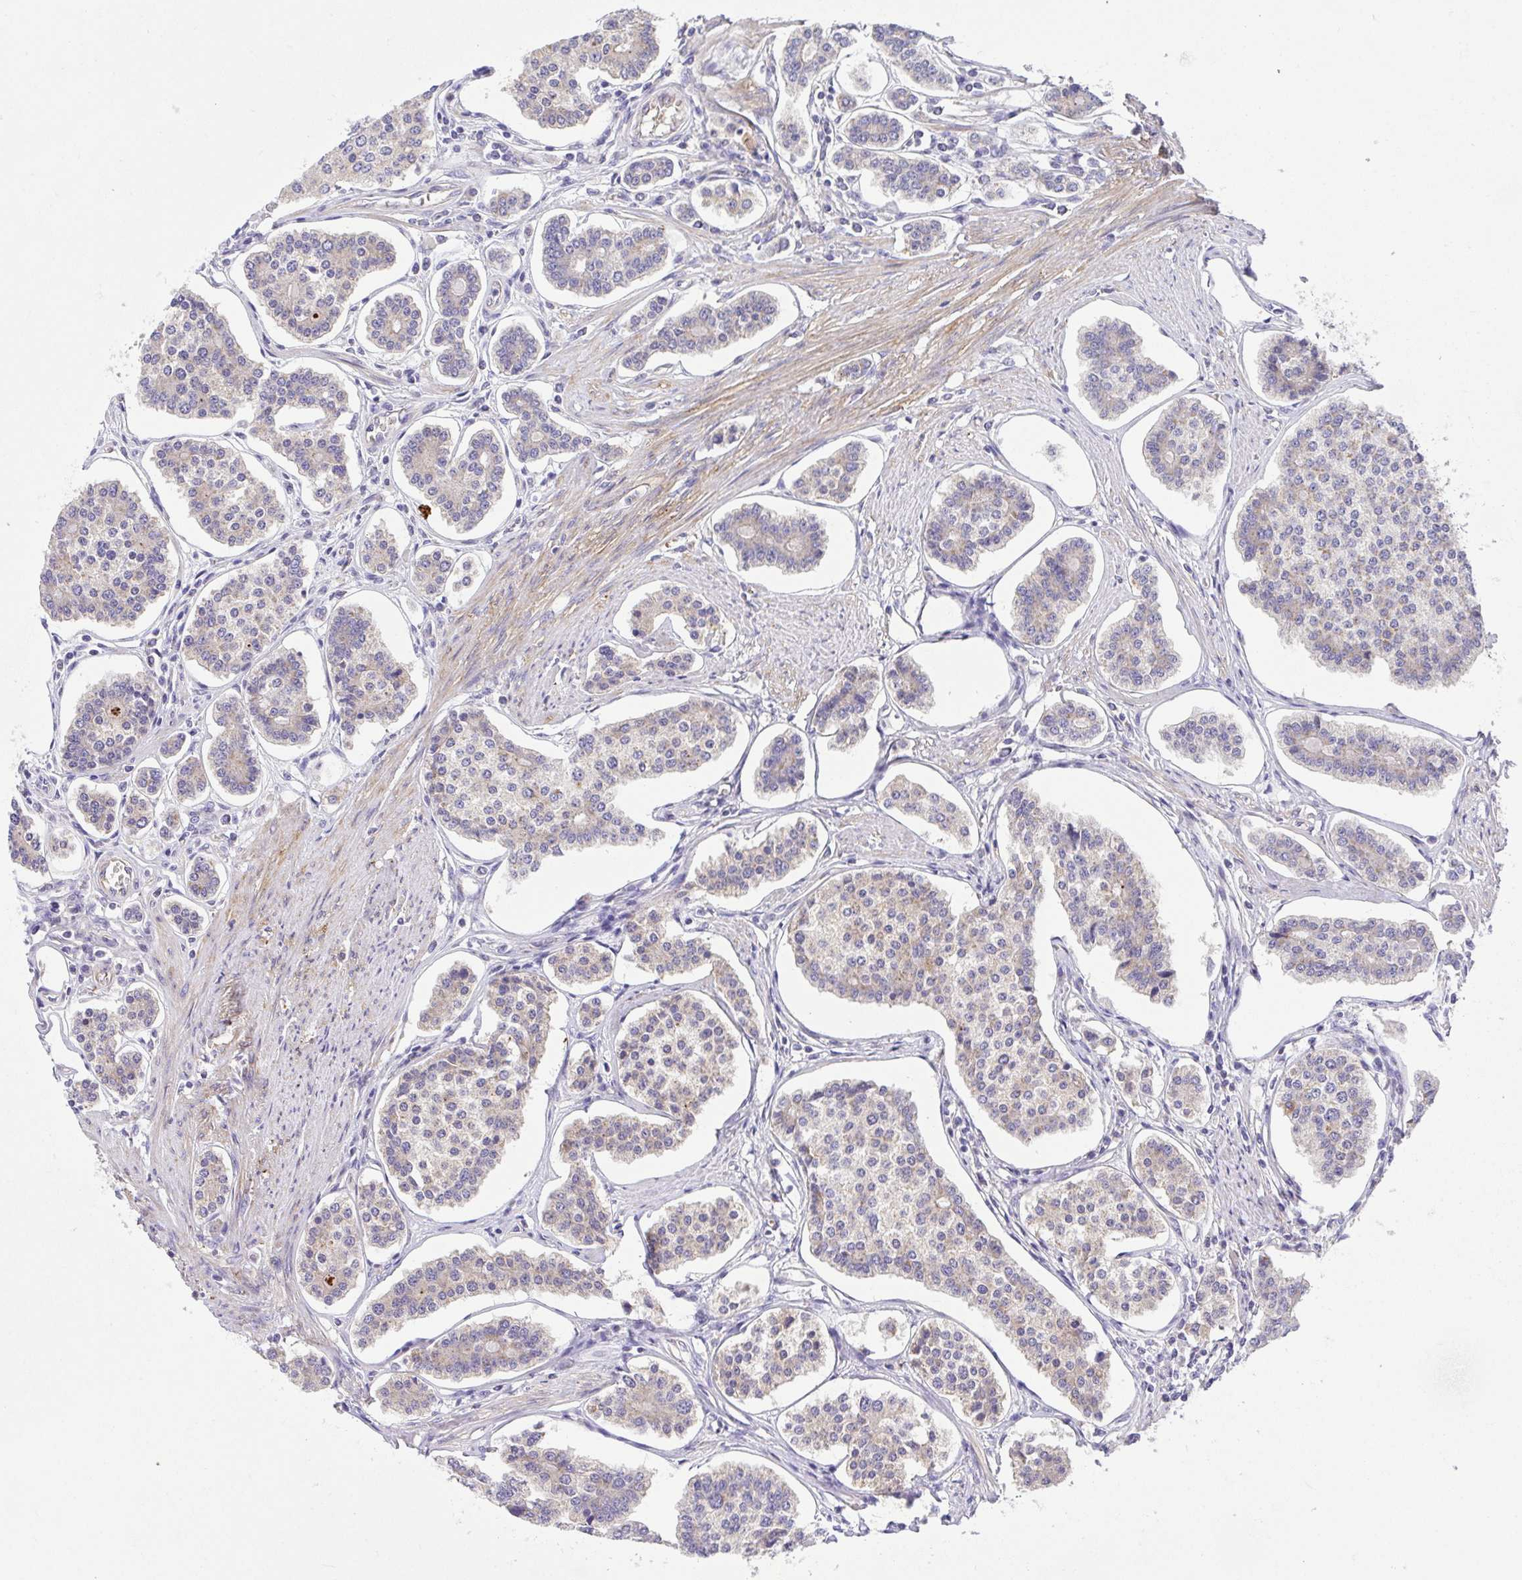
{"staining": {"intensity": "weak", "quantity": "25%-75%", "location": "cytoplasmic/membranous"}, "tissue": "carcinoid", "cell_type": "Tumor cells", "image_type": "cancer", "snomed": [{"axis": "morphology", "description": "Carcinoid, malignant, NOS"}, {"axis": "topography", "description": "Small intestine"}], "caption": "Protein analysis of carcinoid (malignant) tissue displays weak cytoplasmic/membranous staining in about 25%-75% of tumor cells.", "gene": "SLC13A1", "patient": {"sex": "female", "age": 65}}